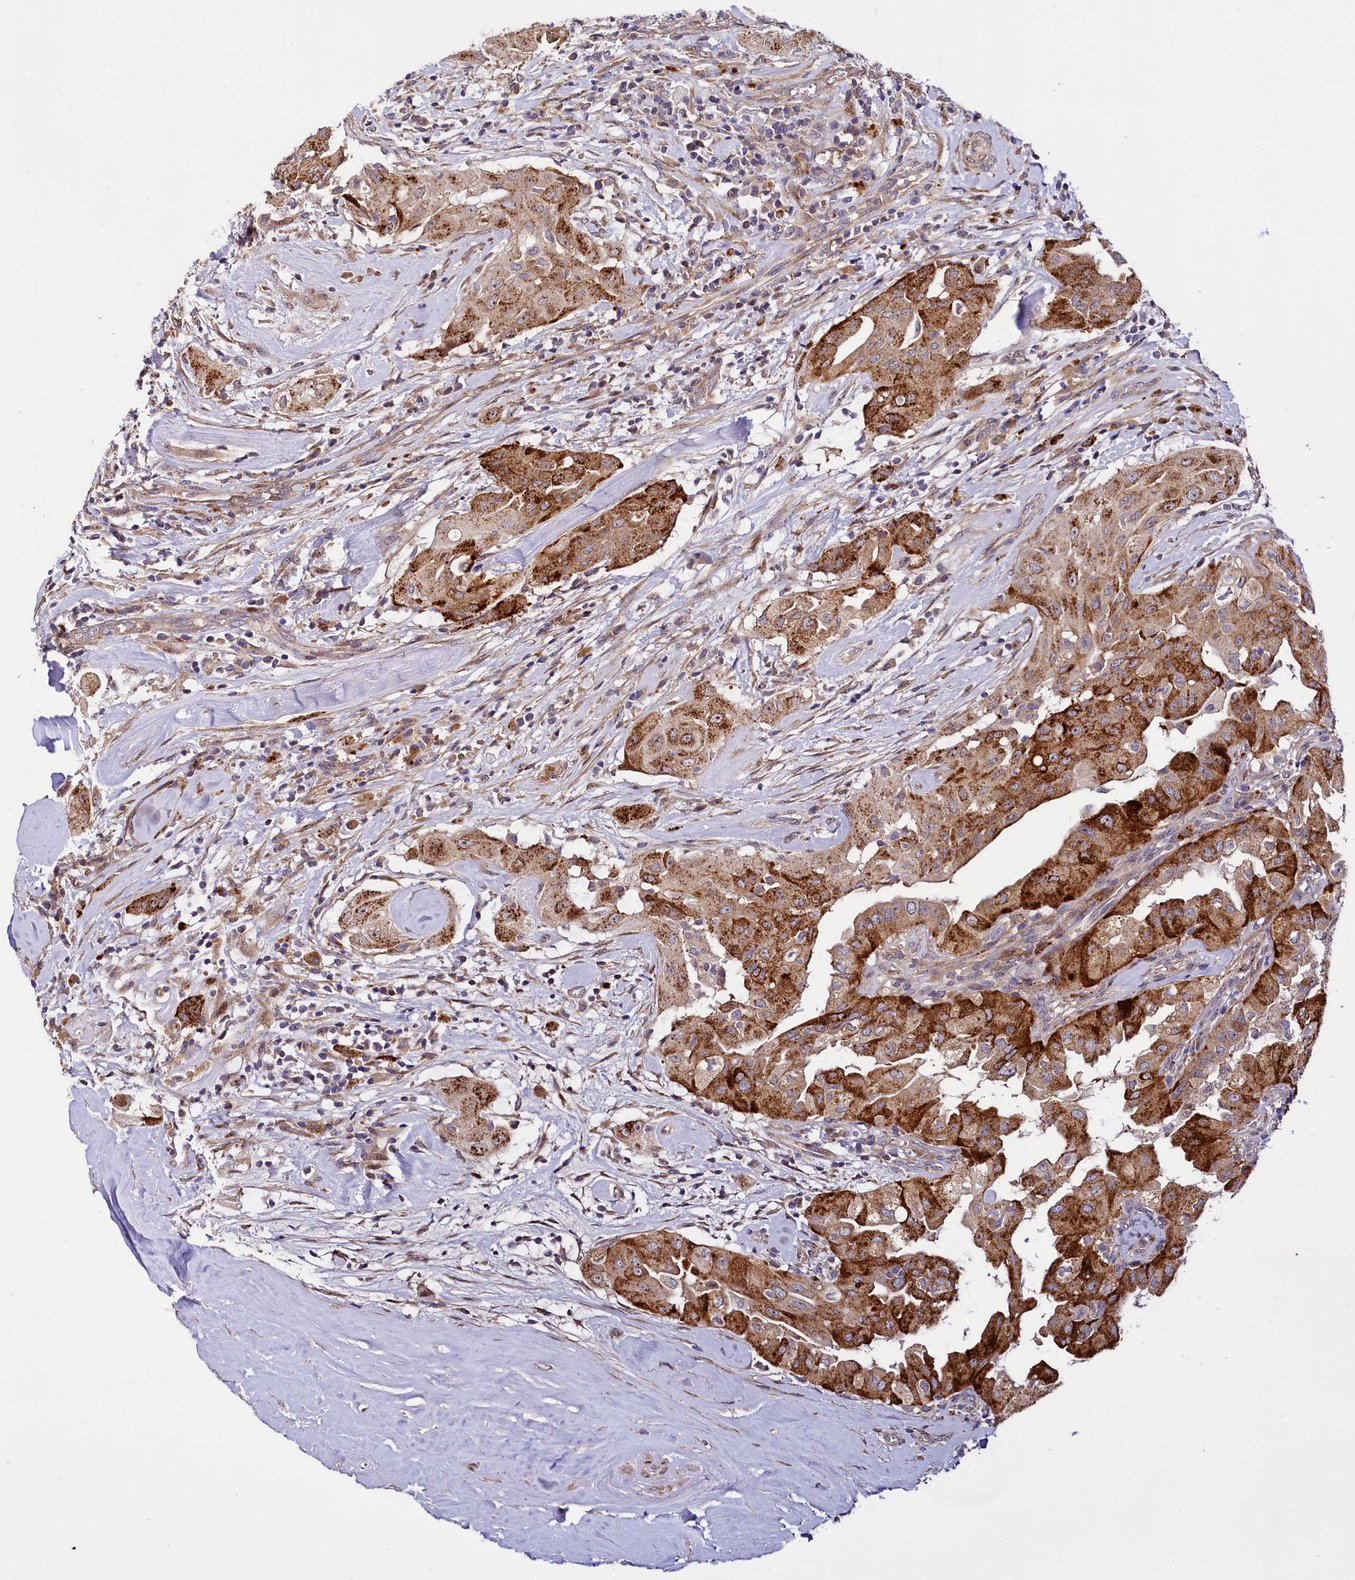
{"staining": {"intensity": "strong", "quantity": ">75%", "location": "cytoplasmic/membranous"}, "tissue": "thyroid cancer", "cell_type": "Tumor cells", "image_type": "cancer", "snomed": [{"axis": "morphology", "description": "Papillary adenocarcinoma, NOS"}, {"axis": "topography", "description": "Thyroid gland"}], "caption": "Papillary adenocarcinoma (thyroid) stained for a protein reveals strong cytoplasmic/membranous positivity in tumor cells.", "gene": "PDZRN3", "patient": {"sex": "female", "age": 59}}